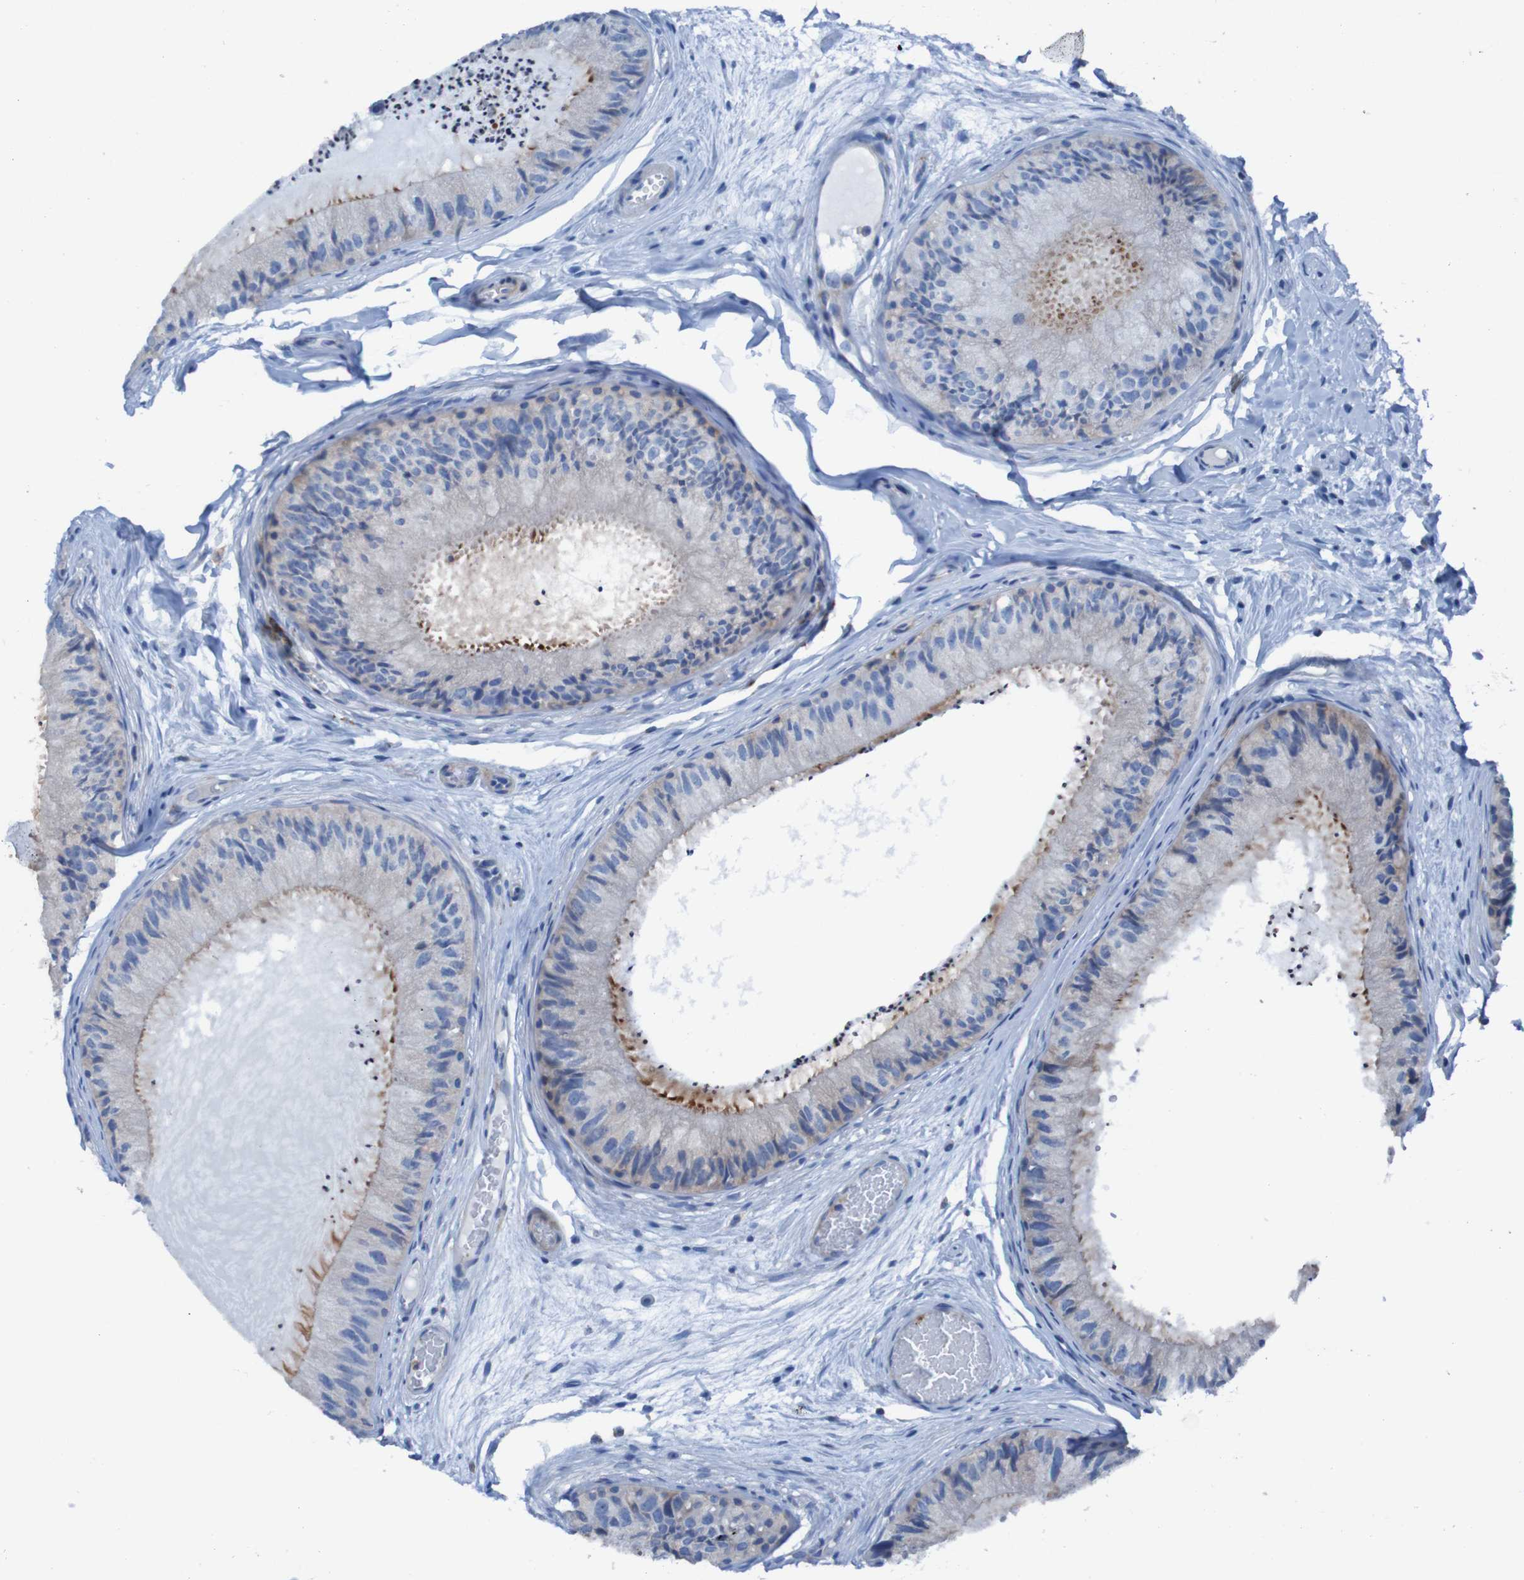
{"staining": {"intensity": "moderate", "quantity": "<25%", "location": "cytoplasmic/membranous"}, "tissue": "epididymis", "cell_type": "Glandular cells", "image_type": "normal", "snomed": [{"axis": "morphology", "description": "Normal tissue, NOS"}, {"axis": "topography", "description": "Epididymis"}], "caption": "Epididymis stained with DAB (3,3'-diaminobenzidine) immunohistochemistry exhibits low levels of moderate cytoplasmic/membranous positivity in approximately <25% of glandular cells.", "gene": "RNF182", "patient": {"sex": "male", "age": 31}}